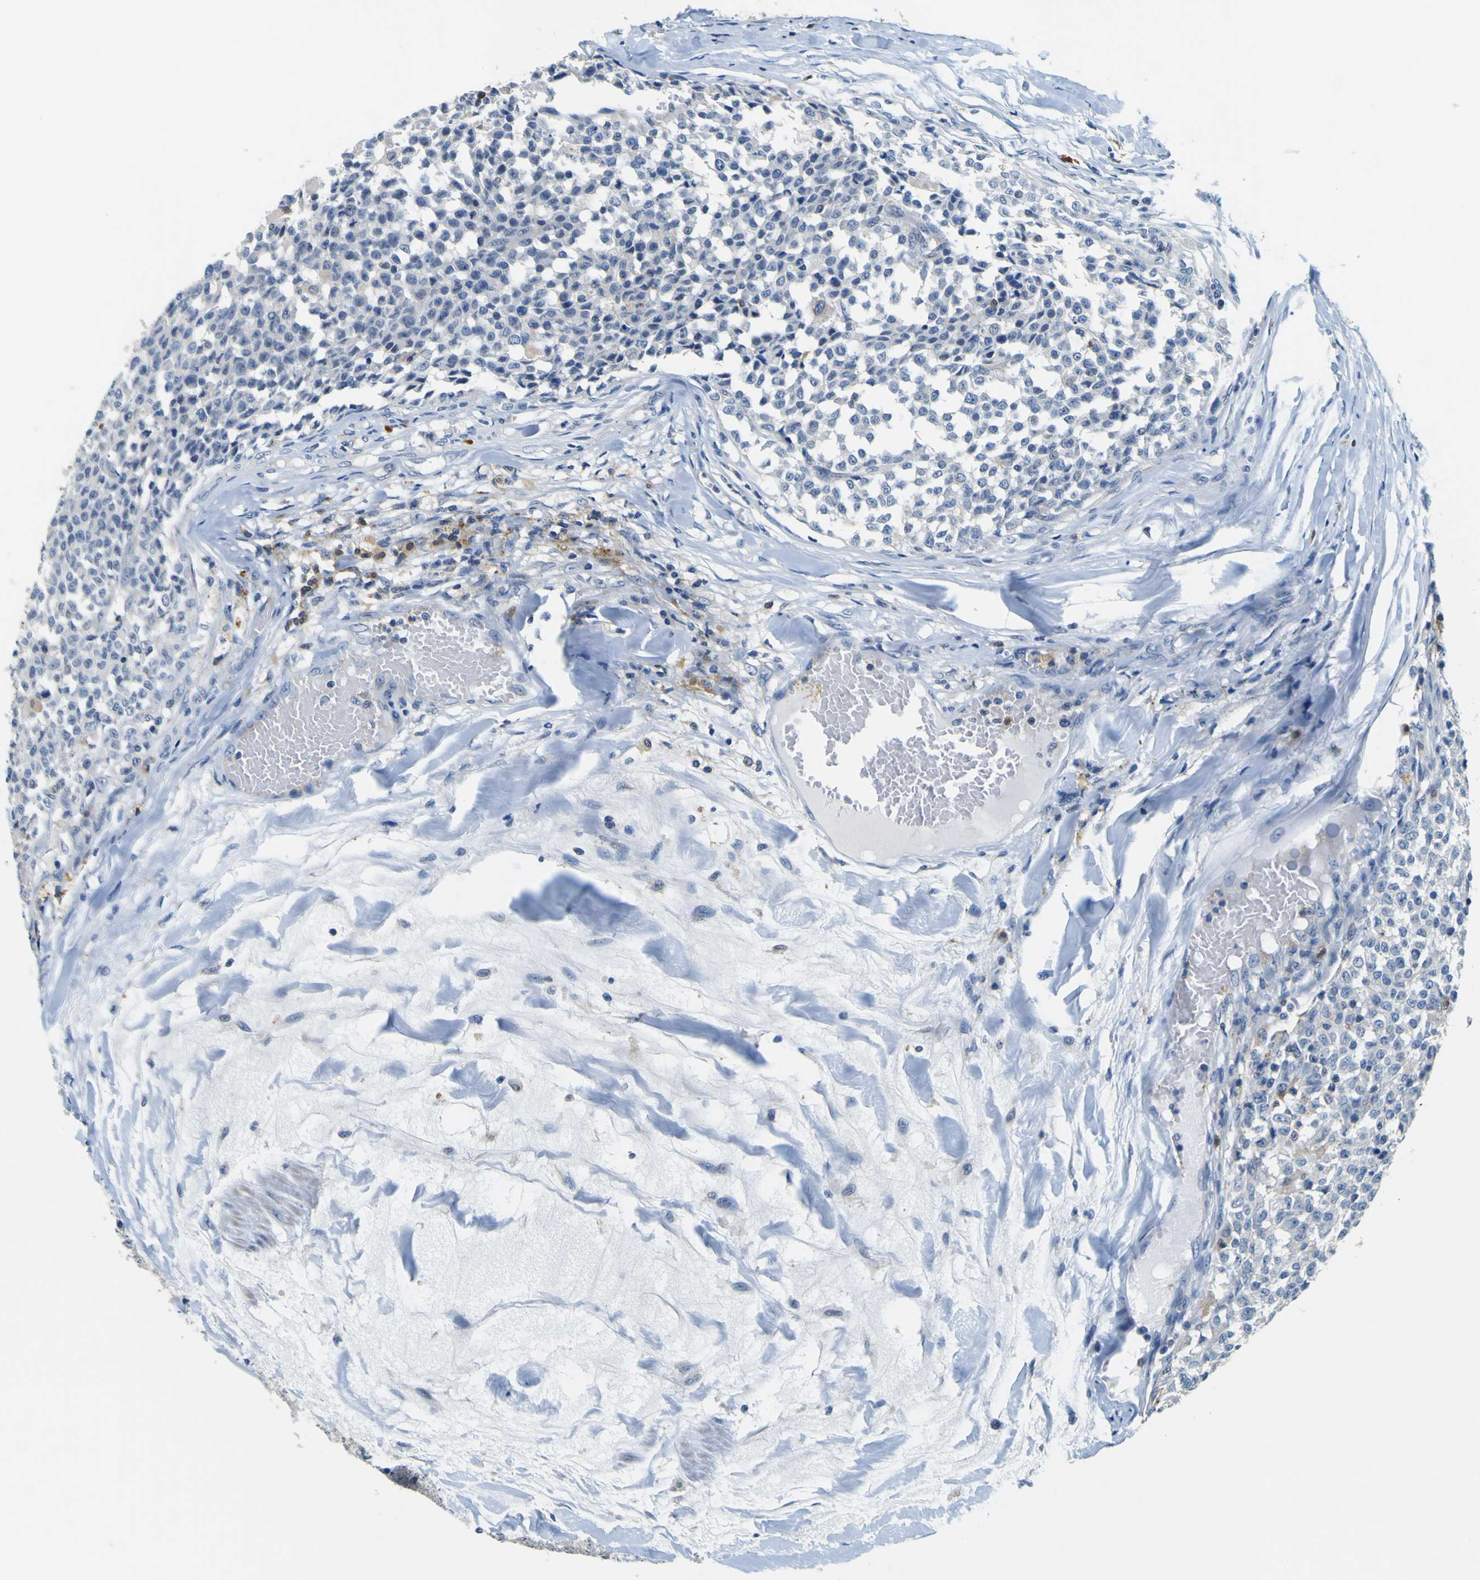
{"staining": {"intensity": "negative", "quantity": "none", "location": "none"}, "tissue": "testis cancer", "cell_type": "Tumor cells", "image_type": "cancer", "snomed": [{"axis": "morphology", "description": "Seminoma, NOS"}, {"axis": "topography", "description": "Testis"}], "caption": "Protein analysis of testis seminoma reveals no significant staining in tumor cells.", "gene": "TNIK", "patient": {"sex": "male", "age": 59}}